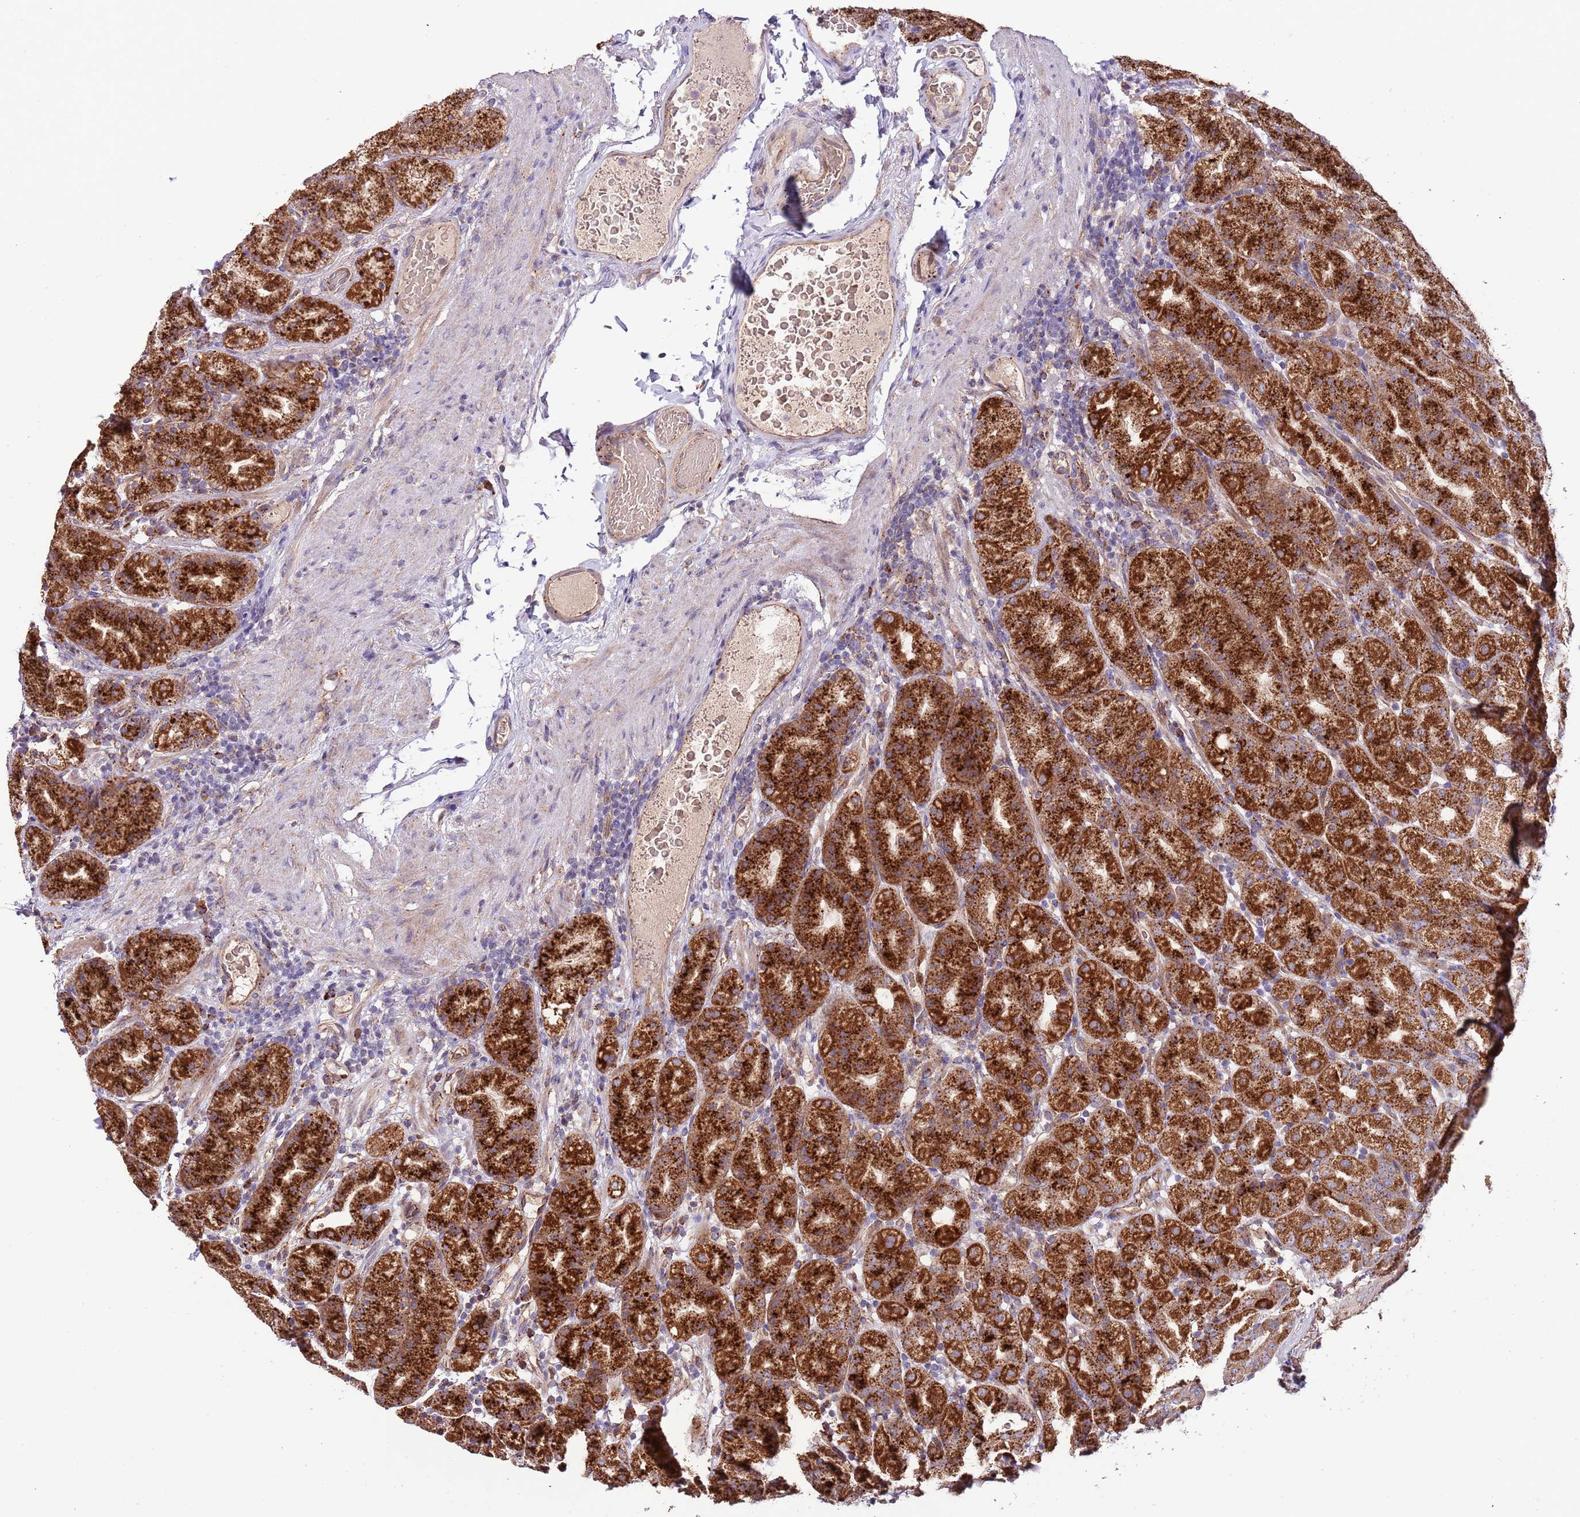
{"staining": {"intensity": "strong", "quantity": ">75%", "location": "cytoplasmic/membranous"}, "tissue": "stomach", "cell_type": "Glandular cells", "image_type": "normal", "snomed": [{"axis": "morphology", "description": "Normal tissue, NOS"}, {"axis": "topography", "description": "Stomach, upper"}, {"axis": "topography", "description": "Stomach"}], "caption": "Immunohistochemistry (IHC) of unremarkable human stomach reveals high levels of strong cytoplasmic/membranous expression in about >75% of glandular cells.", "gene": "DOCK6", "patient": {"sex": "male", "age": 68}}